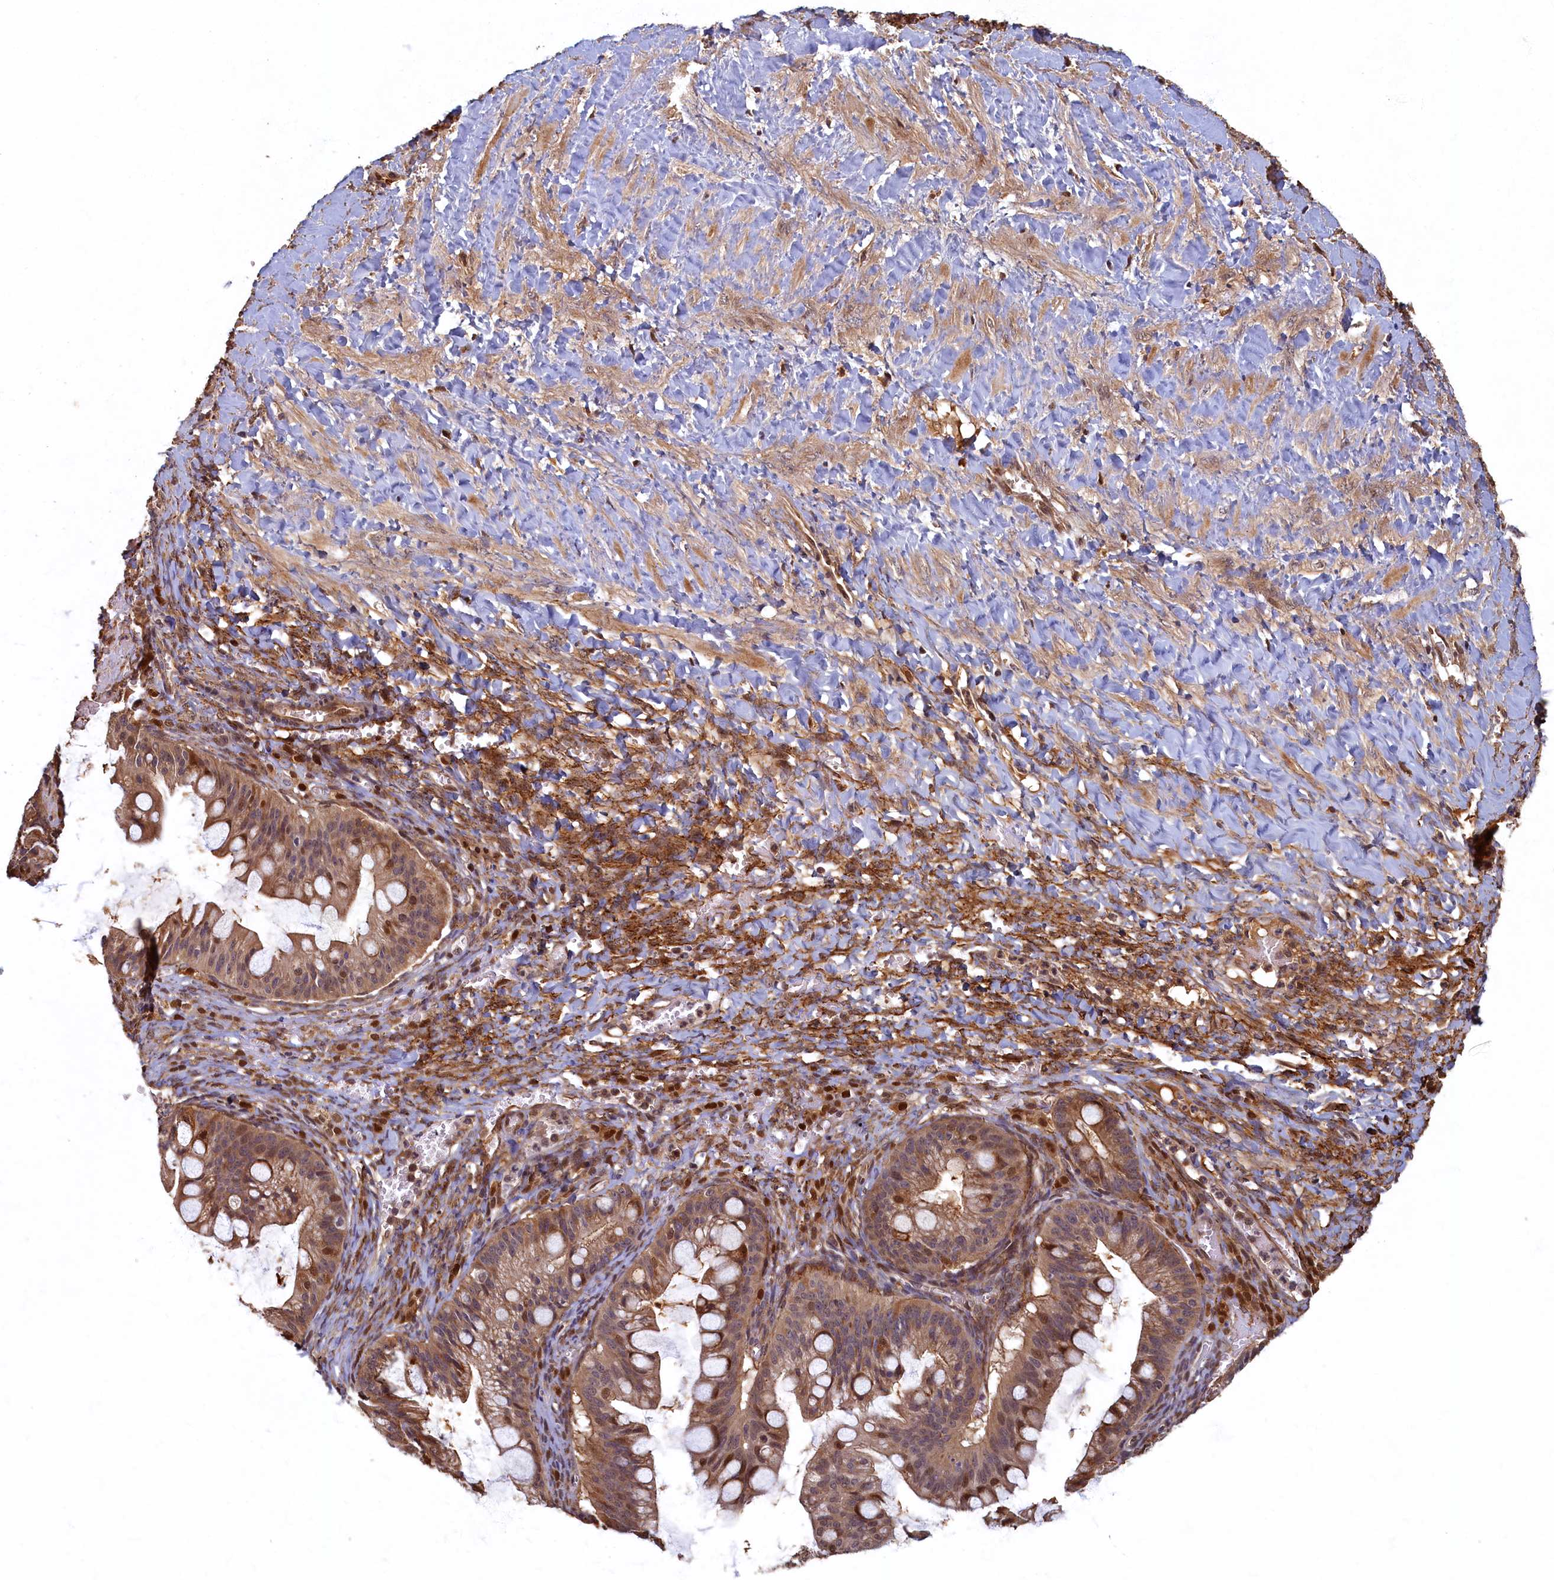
{"staining": {"intensity": "moderate", "quantity": ">75%", "location": "cytoplasmic/membranous,nuclear"}, "tissue": "ovarian cancer", "cell_type": "Tumor cells", "image_type": "cancer", "snomed": [{"axis": "morphology", "description": "Cystadenocarcinoma, mucinous, NOS"}, {"axis": "topography", "description": "Ovary"}], "caption": "The histopathology image exhibits a brown stain indicating the presence of a protein in the cytoplasmic/membranous and nuclear of tumor cells in ovarian cancer. (DAB (3,3'-diaminobenzidine) IHC with brightfield microscopy, high magnification).", "gene": "LCMT2", "patient": {"sex": "female", "age": 73}}